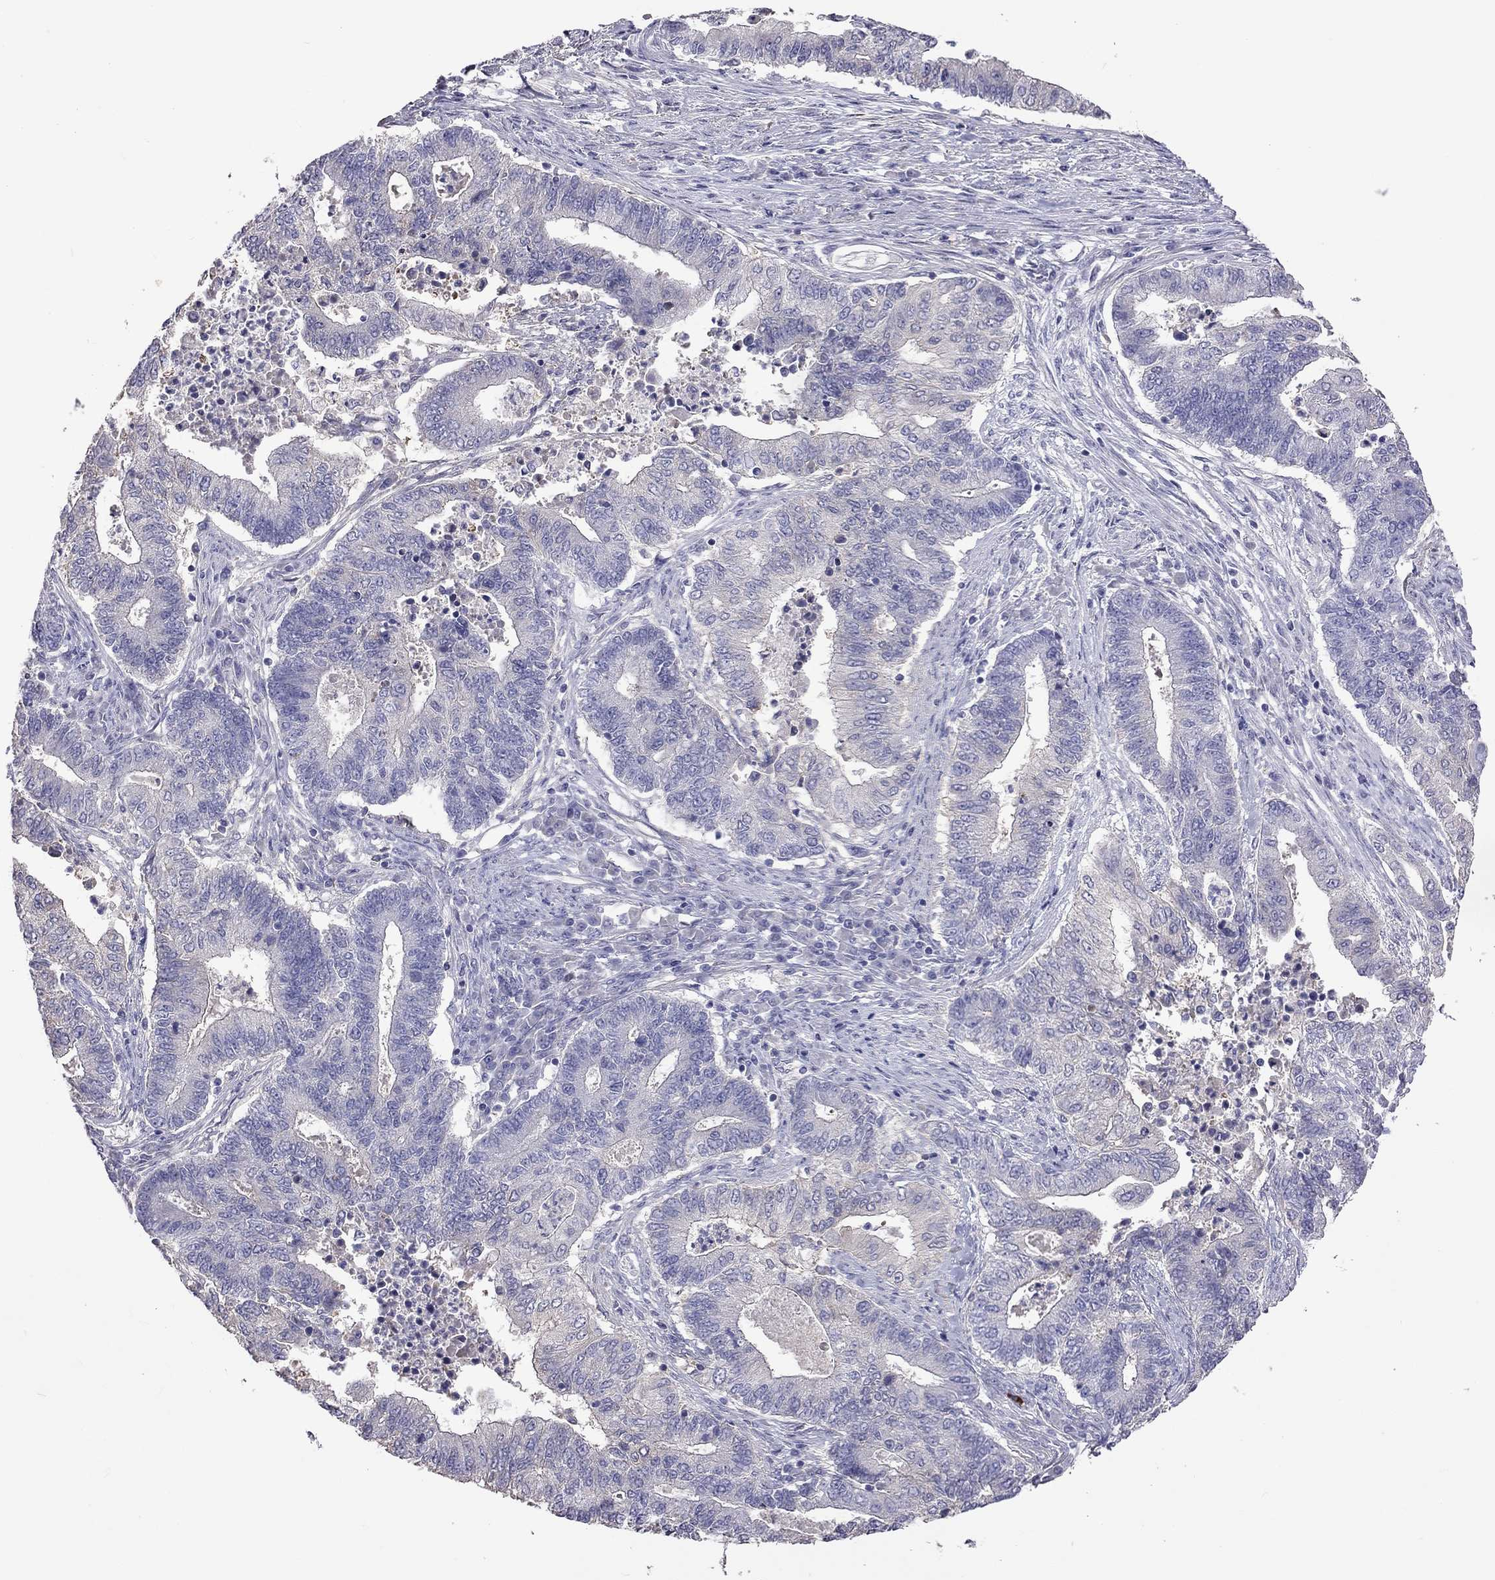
{"staining": {"intensity": "negative", "quantity": "none", "location": "none"}, "tissue": "endometrial cancer", "cell_type": "Tumor cells", "image_type": "cancer", "snomed": [{"axis": "morphology", "description": "Adenocarcinoma, NOS"}, {"axis": "topography", "description": "Uterus"}, {"axis": "topography", "description": "Endometrium"}], "caption": "Human endometrial adenocarcinoma stained for a protein using immunohistochemistry shows no staining in tumor cells.", "gene": "FEZ1", "patient": {"sex": "female", "age": 54}}